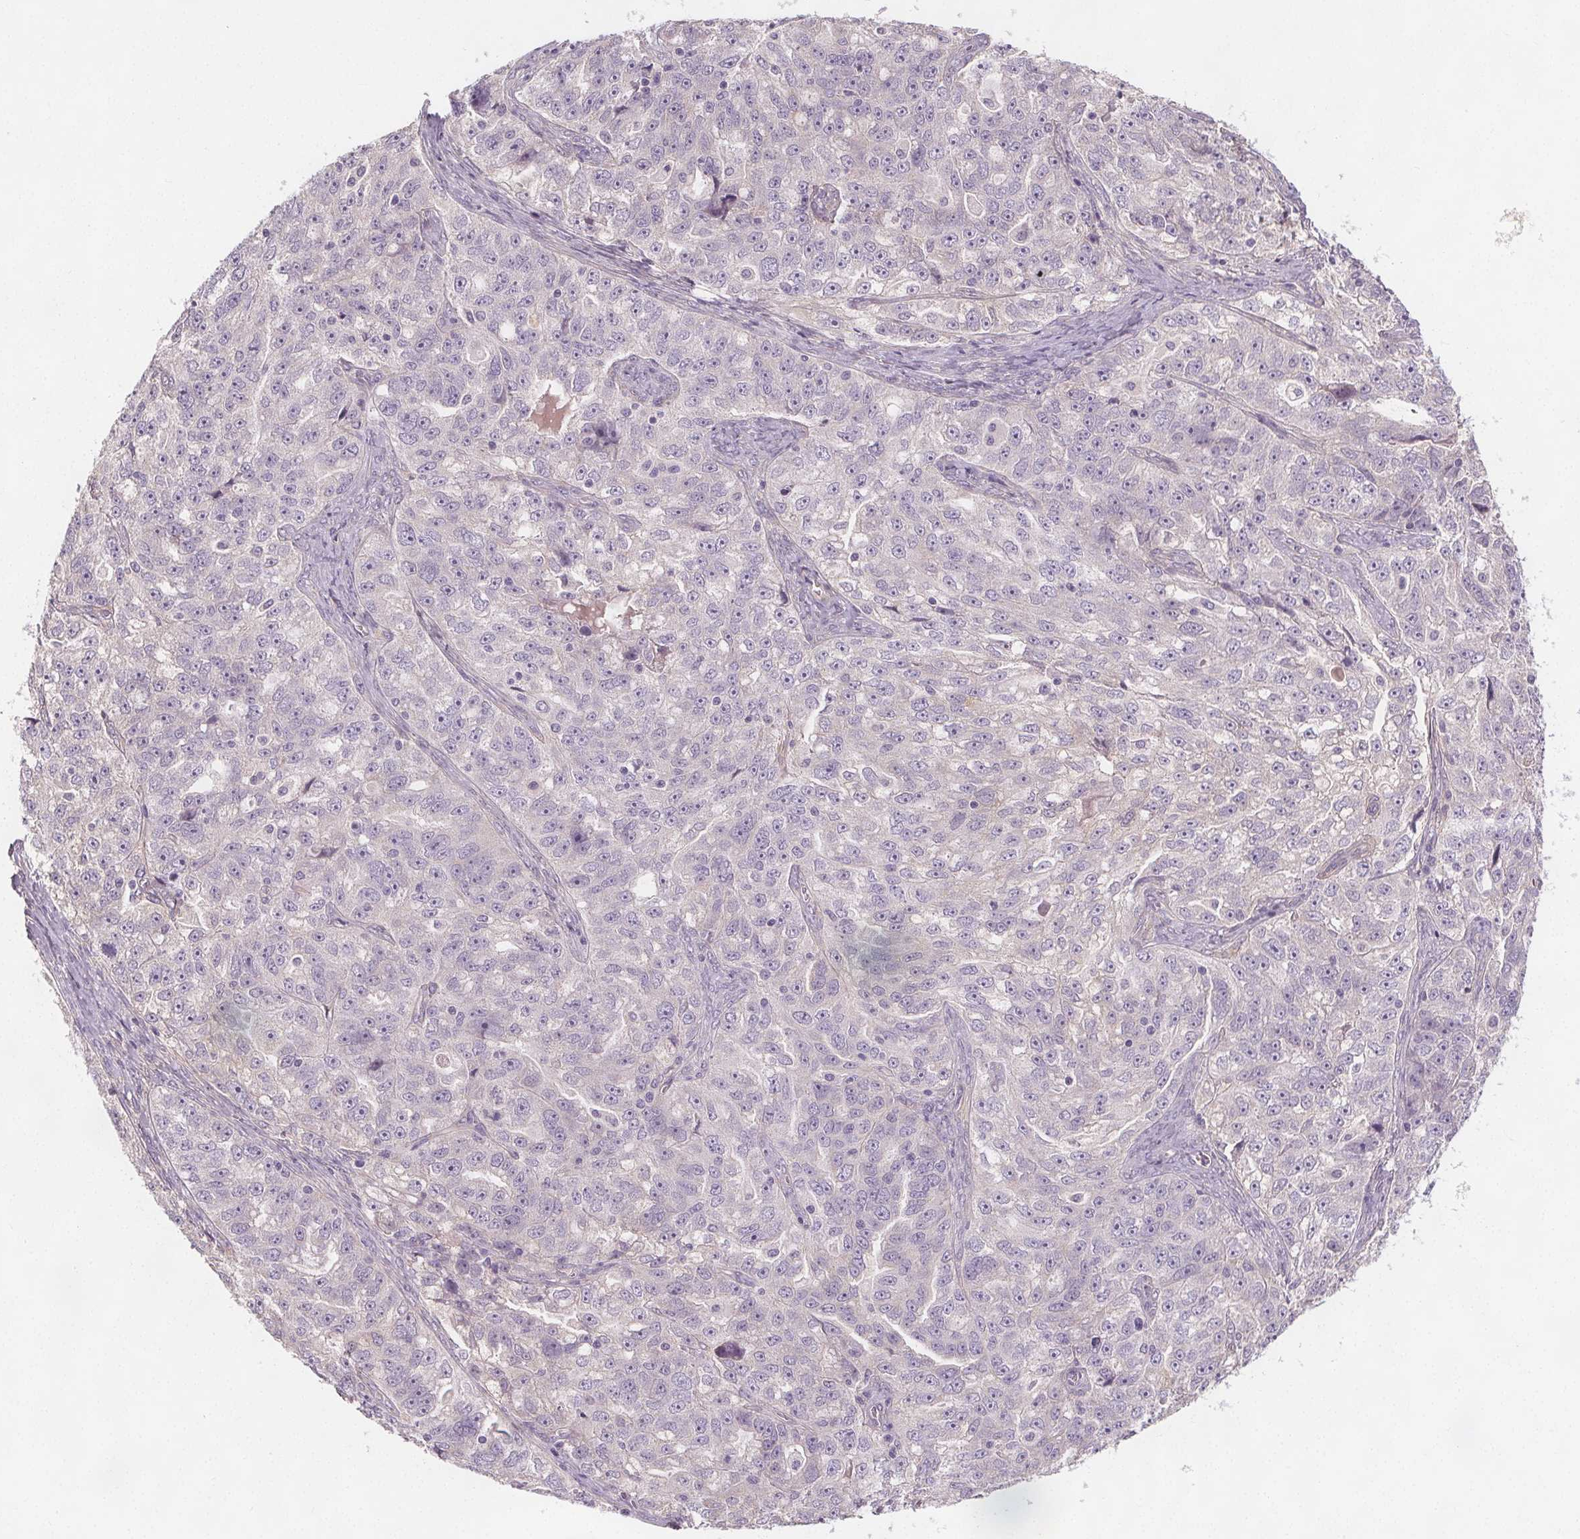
{"staining": {"intensity": "negative", "quantity": "none", "location": "none"}, "tissue": "ovarian cancer", "cell_type": "Tumor cells", "image_type": "cancer", "snomed": [{"axis": "morphology", "description": "Cystadenocarcinoma, serous, NOS"}, {"axis": "topography", "description": "Ovary"}], "caption": "An IHC micrograph of ovarian cancer (serous cystadenocarcinoma) is shown. There is no staining in tumor cells of ovarian cancer (serous cystadenocarcinoma).", "gene": "VNN1", "patient": {"sex": "female", "age": 51}}